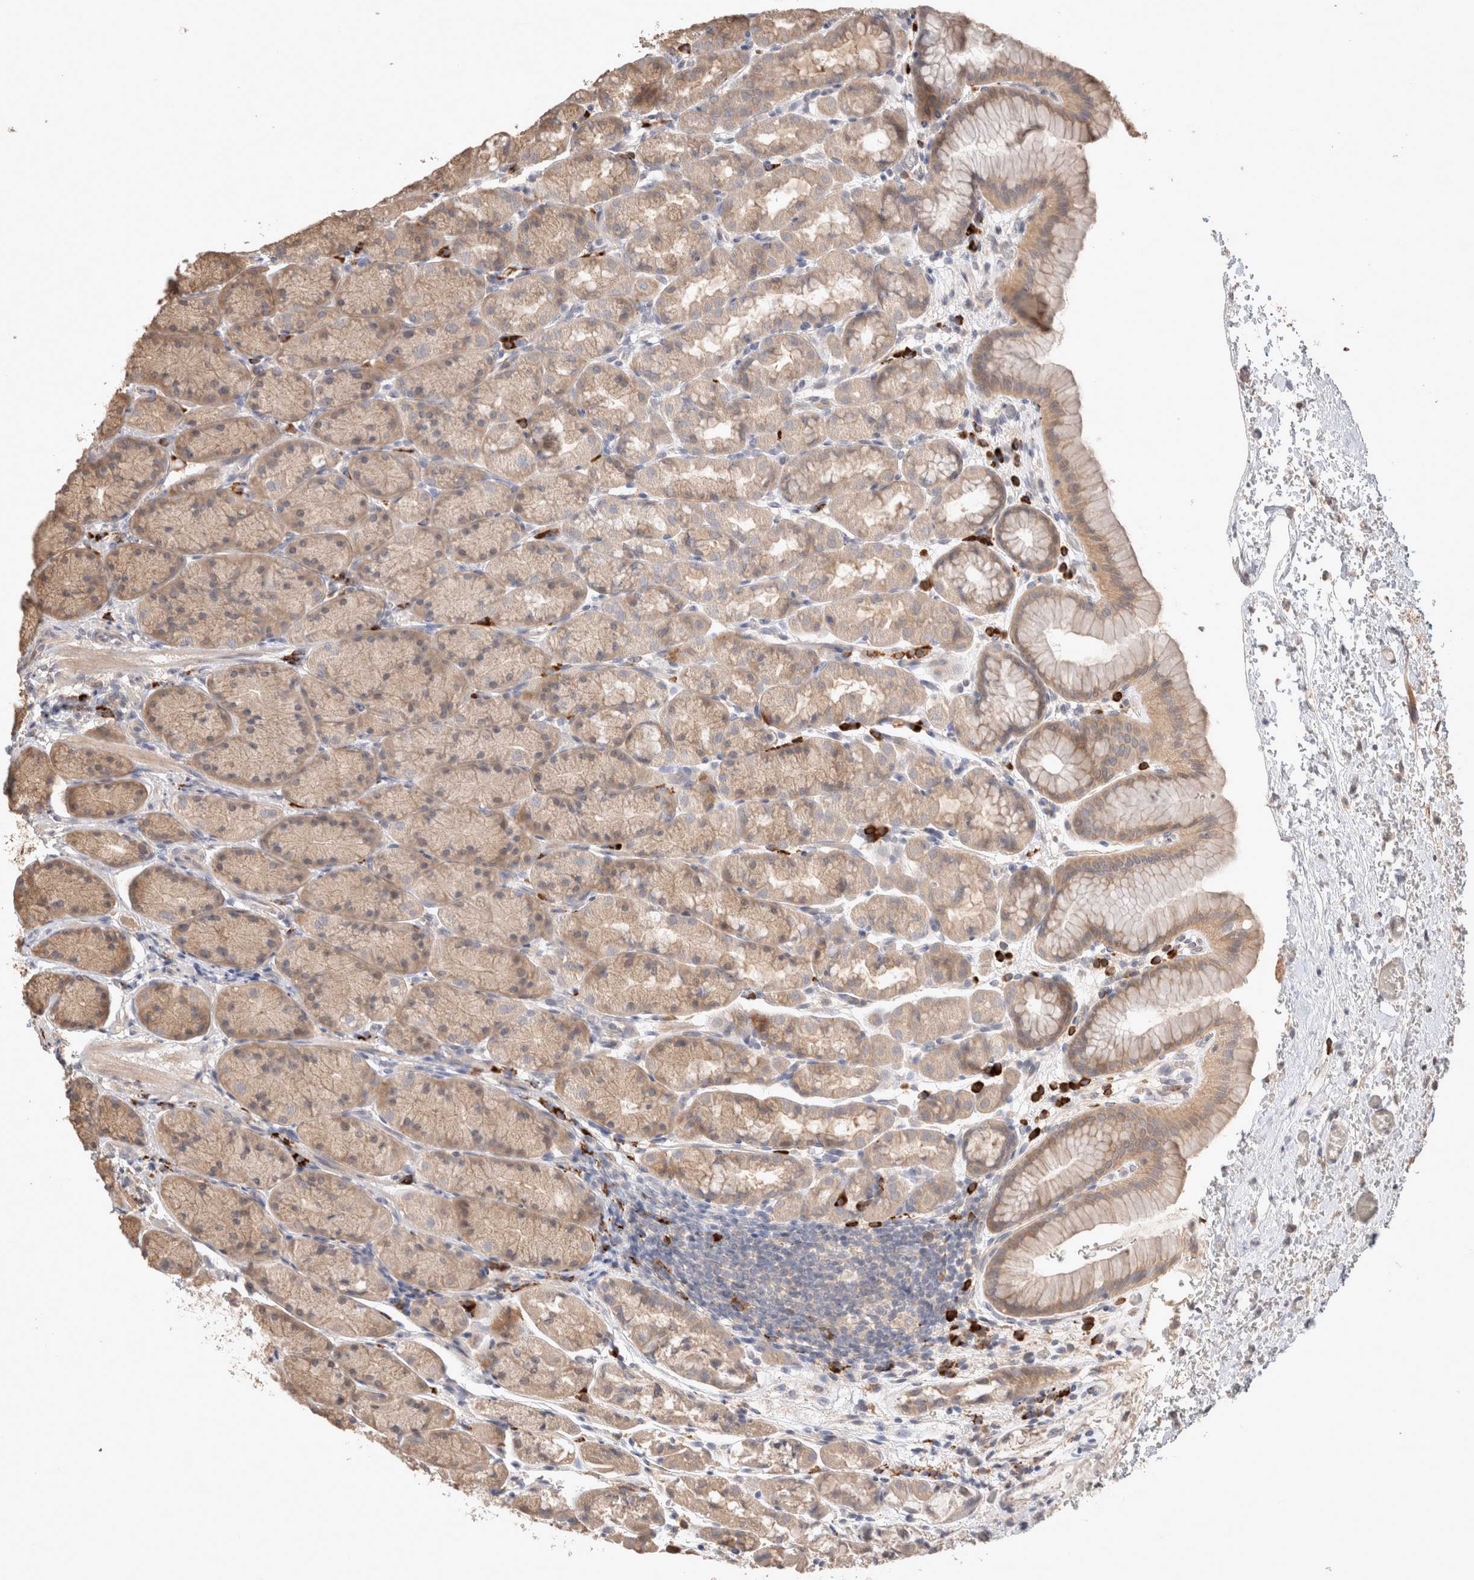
{"staining": {"intensity": "moderate", "quantity": "<25%", "location": "cytoplasmic/membranous"}, "tissue": "stomach", "cell_type": "Glandular cells", "image_type": "normal", "snomed": [{"axis": "morphology", "description": "Normal tissue, NOS"}, {"axis": "topography", "description": "Stomach"}], "caption": "Immunohistochemistry (IHC) staining of normal stomach, which reveals low levels of moderate cytoplasmic/membranous staining in about <25% of glandular cells indicating moderate cytoplasmic/membranous protein positivity. The staining was performed using DAB (brown) for protein detection and nuclei were counterstained in hematoxylin (blue).", "gene": "HROB", "patient": {"sex": "male", "age": 42}}